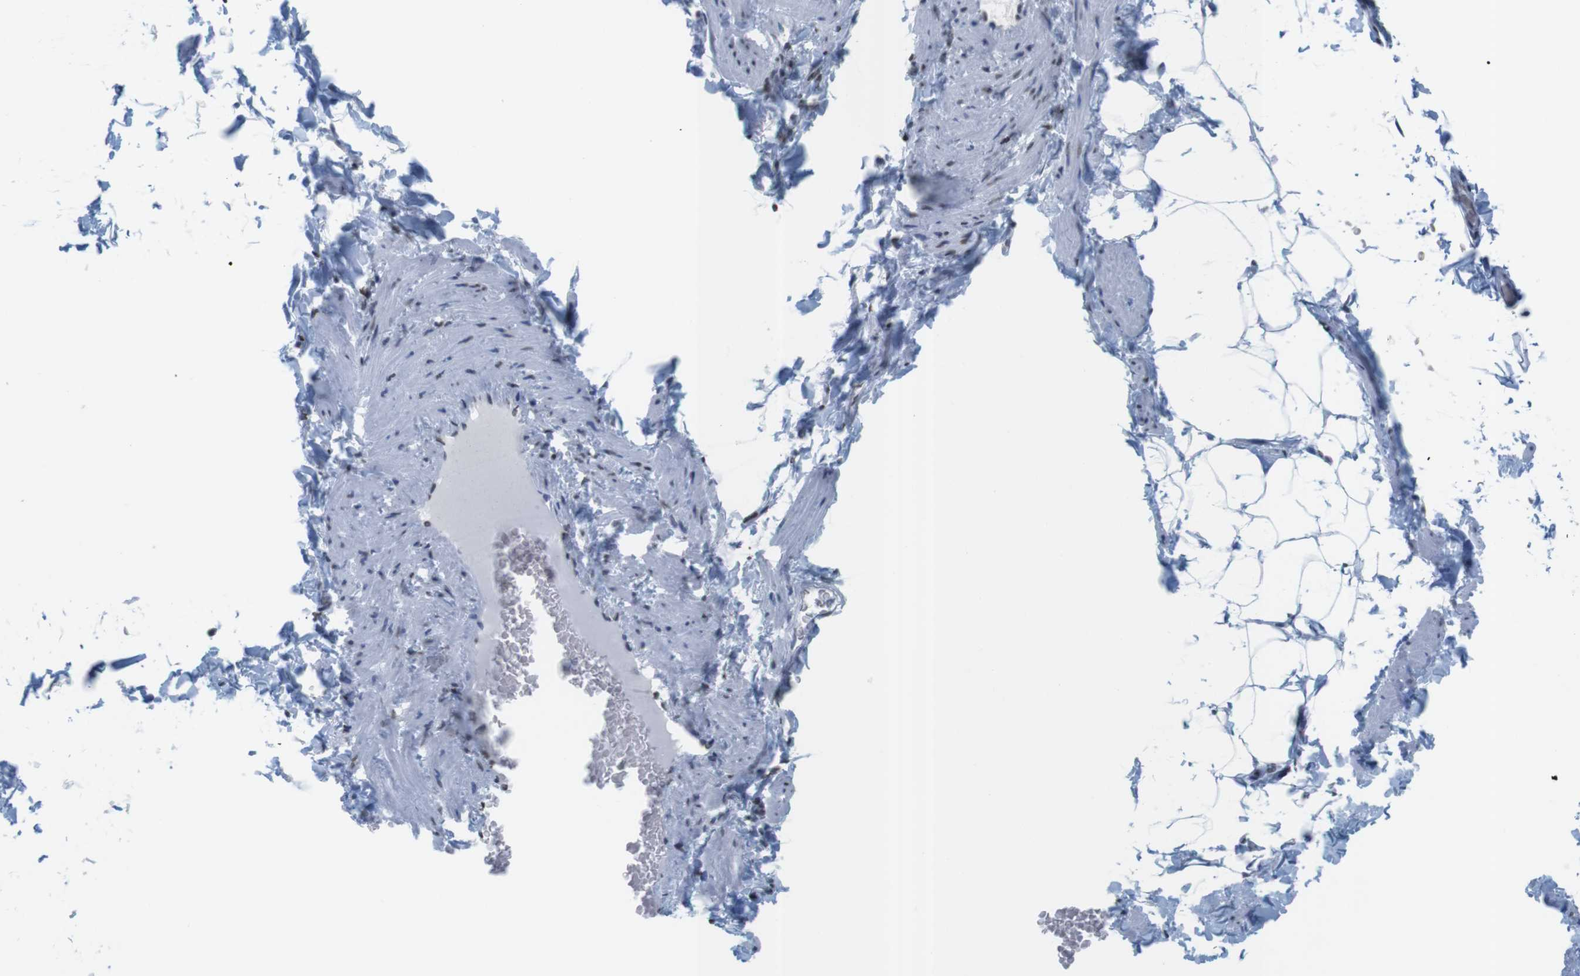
{"staining": {"intensity": "moderate", "quantity": ">75%", "location": "nuclear"}, "tissue": "adipose tissue", "cell_type": "Adipocytes", "image_type": "normal", "snomed": [{"axis": "morphology", "description": "Normal tissue, NOS"}, {"axis": "topography", "description": "Vascular tissue"}], "caption": "IHC photomicrograph of unremarkable adipose tissue: human adipose tissue stained using immunohistochemistry exhibits medium levels of moderate protein expression localized specifically in the nuclear of adipocytes, appearing as a nuclear brown color.", "gene": "BSX", "patient": {"sex": "male", "age": 41}}